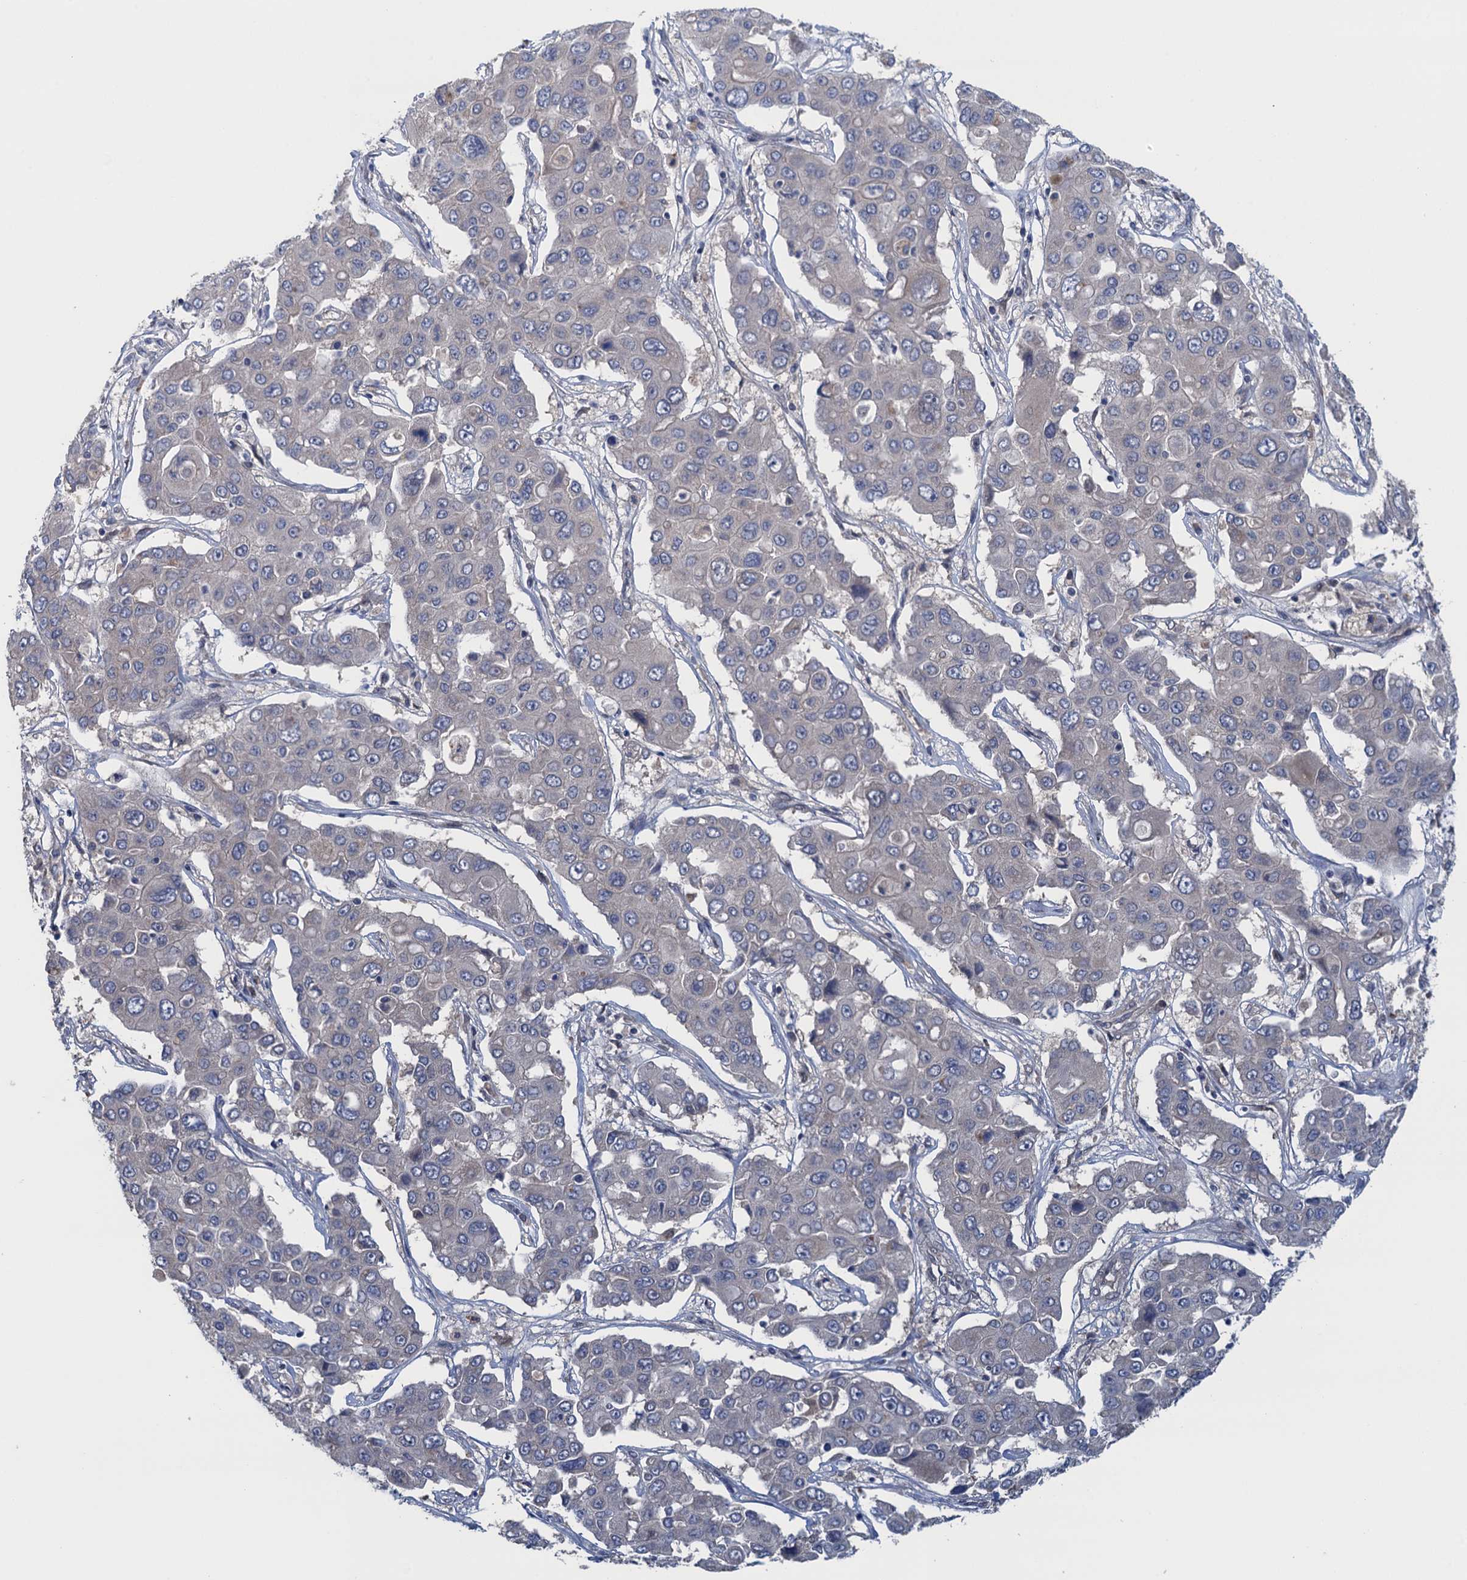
{"staining": {"intensity": "negative", "quantity": "none", "location": "none"}, "tissue": "liver cancer", "cell_type": "Tumor cells", "image_type": "cancer", "snomed": [{"axis": "morphology", "description": "Cholangiocarcinoma"}, {"axis": "topography", "description": "Liver"}], "caption": "This is an immunohistochemistry (IHC) histopathology image of human liver cancer (cholangiocarcinoma). There is no staining in tumor cells.", "gene": "CTU2", "patient": {"sex": "male", "age": 67}}